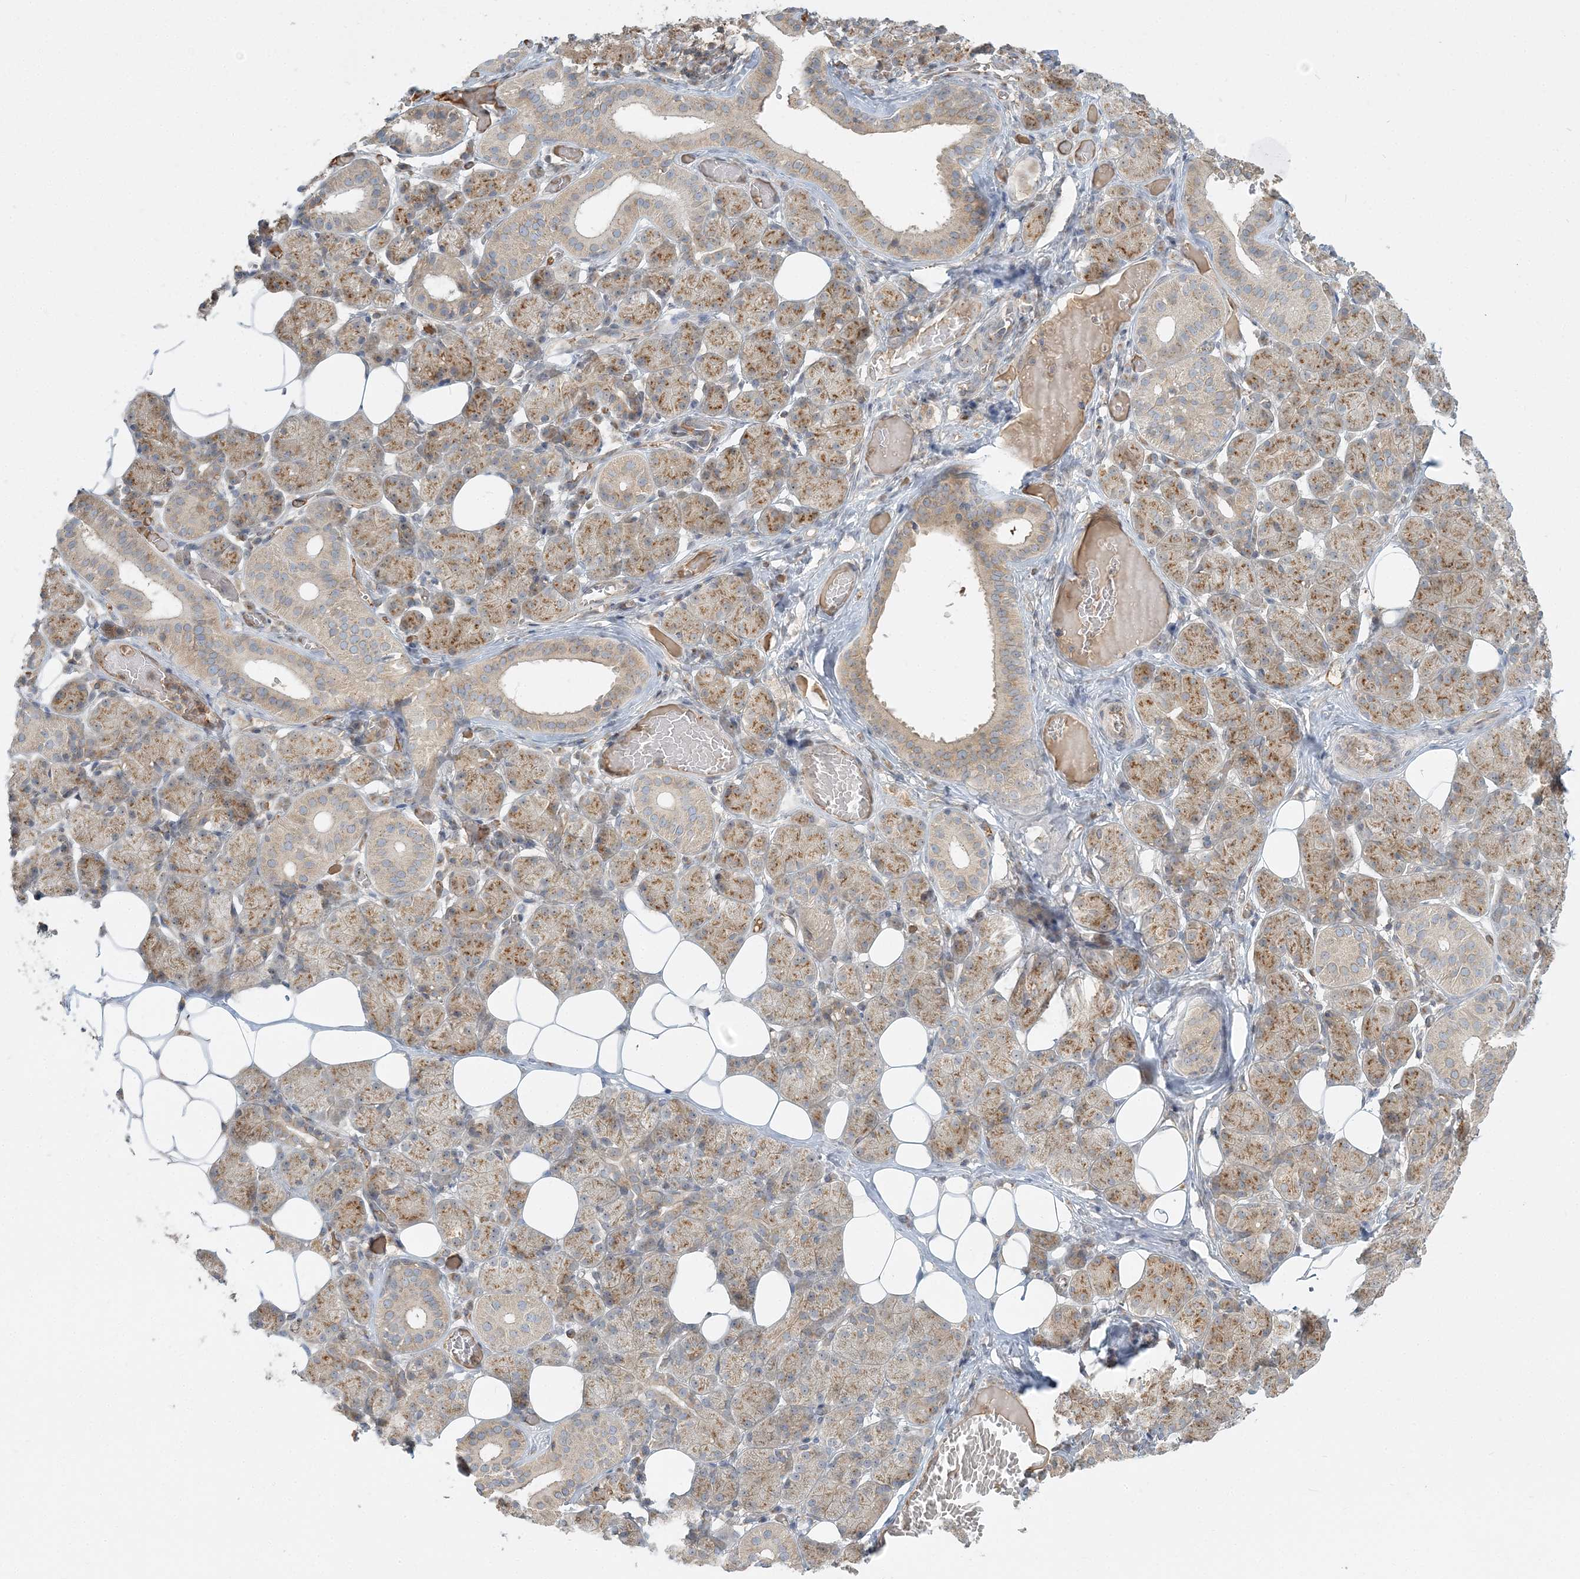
{"staining": {"intensity": "strong", "quantity": "25%-75%", "location": "cytoplasmic/membranous"}, "tissue": "salivary gland", "cell_type": "Glandular cells", "image_type": "normal", "snomed": [{"axis": "morphology", "description": "Normal tissue, NOS"}, {"axis": "topography", "description": "Salivary gland"}], "caption": "An immunohistochemistry (IHC) histopathology image of normal tissue is shown. Protein staining in brown highlights strong cytoplasmic/membranous positivity in salivary gland within glandular cells.", "gene": "AP1AR", "patient": {"sex": "female", "age": 33}}